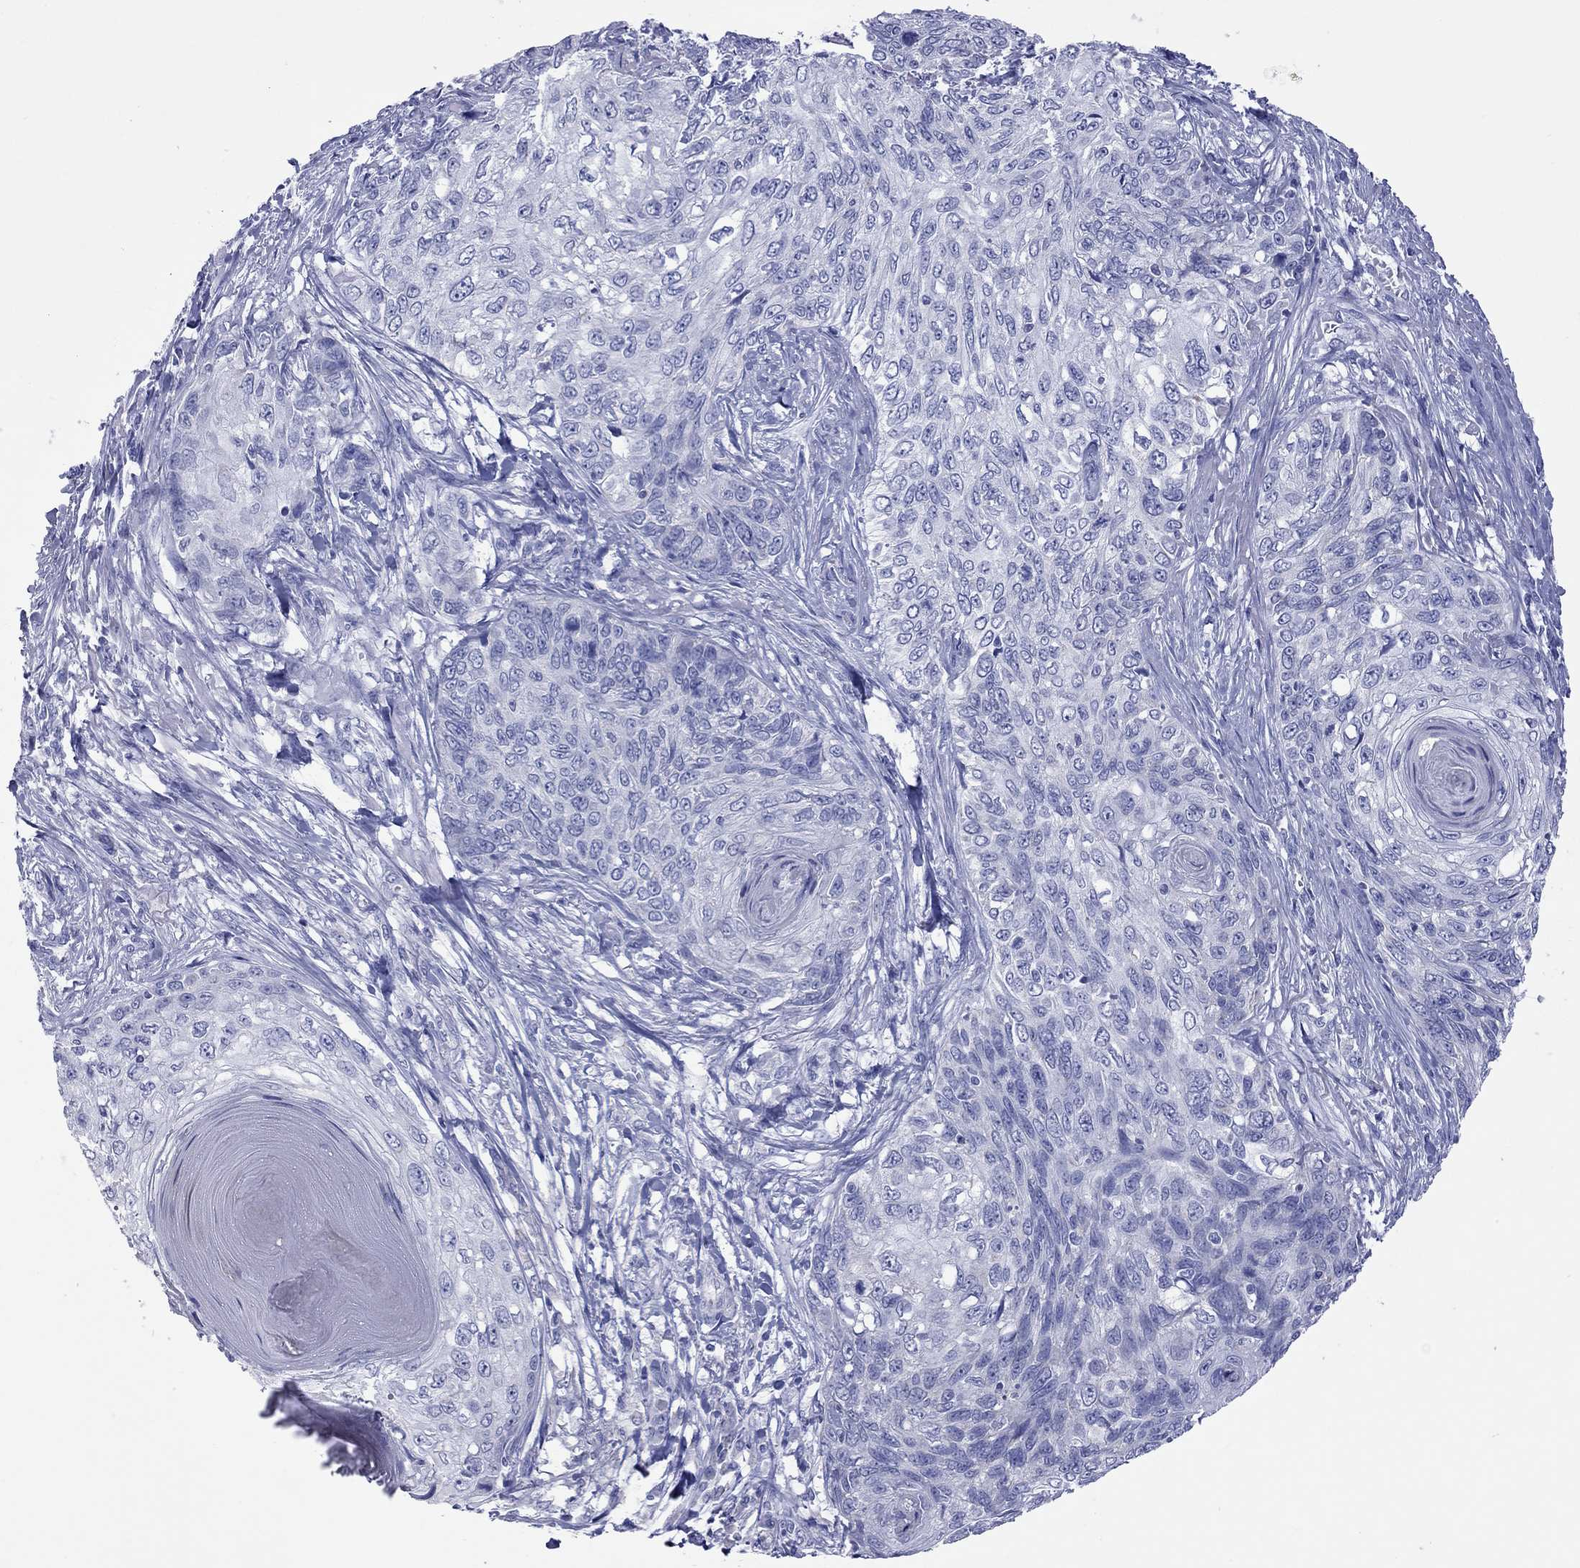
{"staining": {"intensity": "negative", "quantity": "none", "location": "none"}, "tissue": "skin cancer", "cell_type": "Tumor cells", "image_type": "cancer", "snomed": [{"axis": "morphology", "description": "Squamous cell carcinoma, NOS"}, {"axis": "topography", "description": "Skin"}], "caption": "Tumor cells show no significant protein positivity in skin cancer. The staining is performed using DAB (3,3'-diaminobenzidine) brown chromogen with nuclei counter-stained in using hematoxylin.", "gene": "VSIG10", "patient": {"sex": "male", "age": 92}}